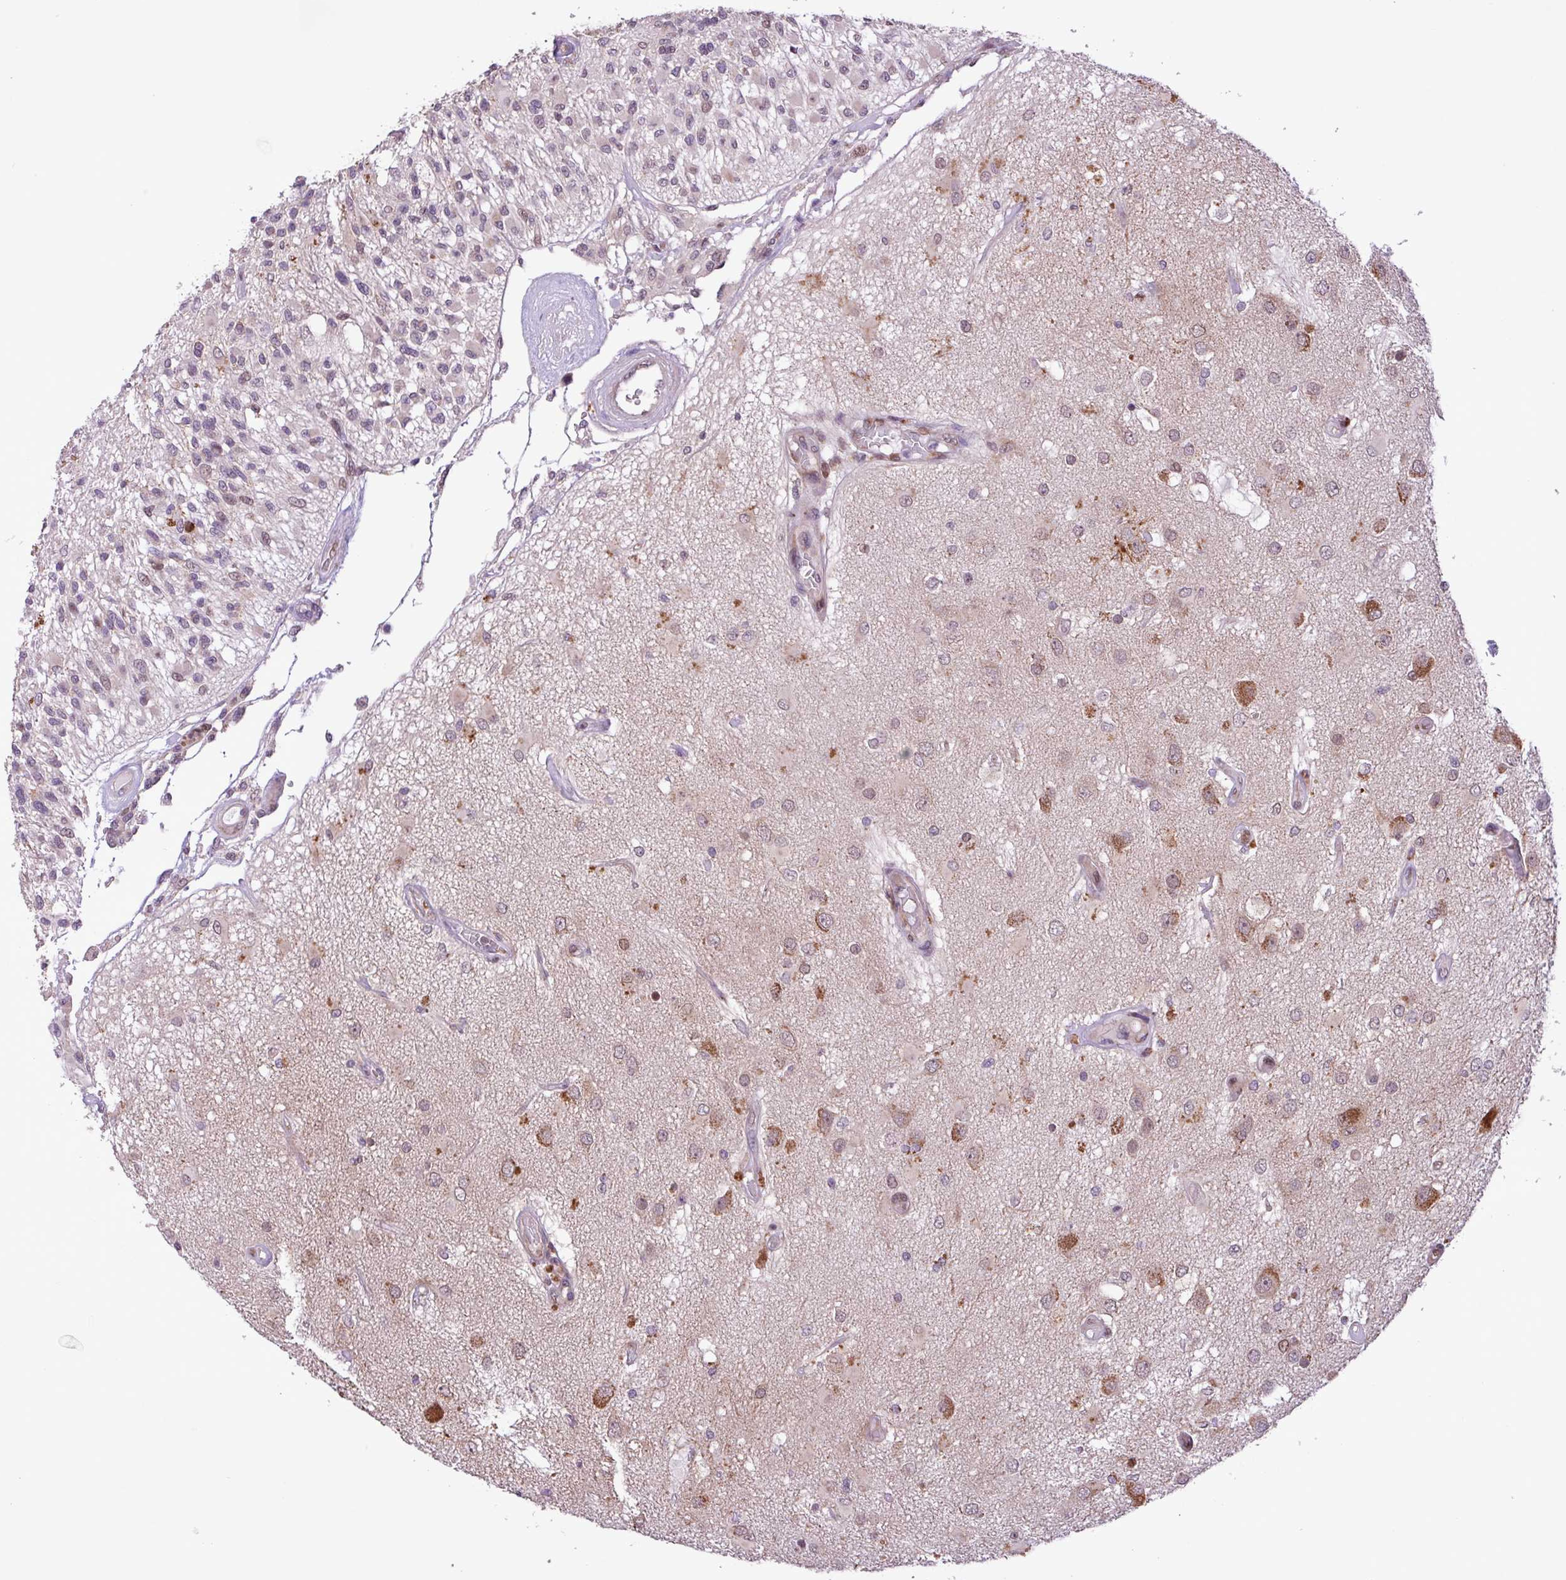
{"staining": {"intensity": "moderate", "quantity": "<25%", "location": "nuclear"}, "tissue": "glioma", "cell_type": "Tumor cells", "image_type": "cancer", "snomed": [{"axis": "morphology", "description": "Glioma, malignant, High grade"}, {"axis": "morphology", "description": "Glioblastoma, NOS"}, {"axis": "topography", "description": "Brain"}], "caption": "Glioblastoma stained with a brown dye reveals moderate nuclear positive positivity in about <25% of tumor cells.", "gene": "ZNF354A", "patient": {"sex": "male", "age": 60}}